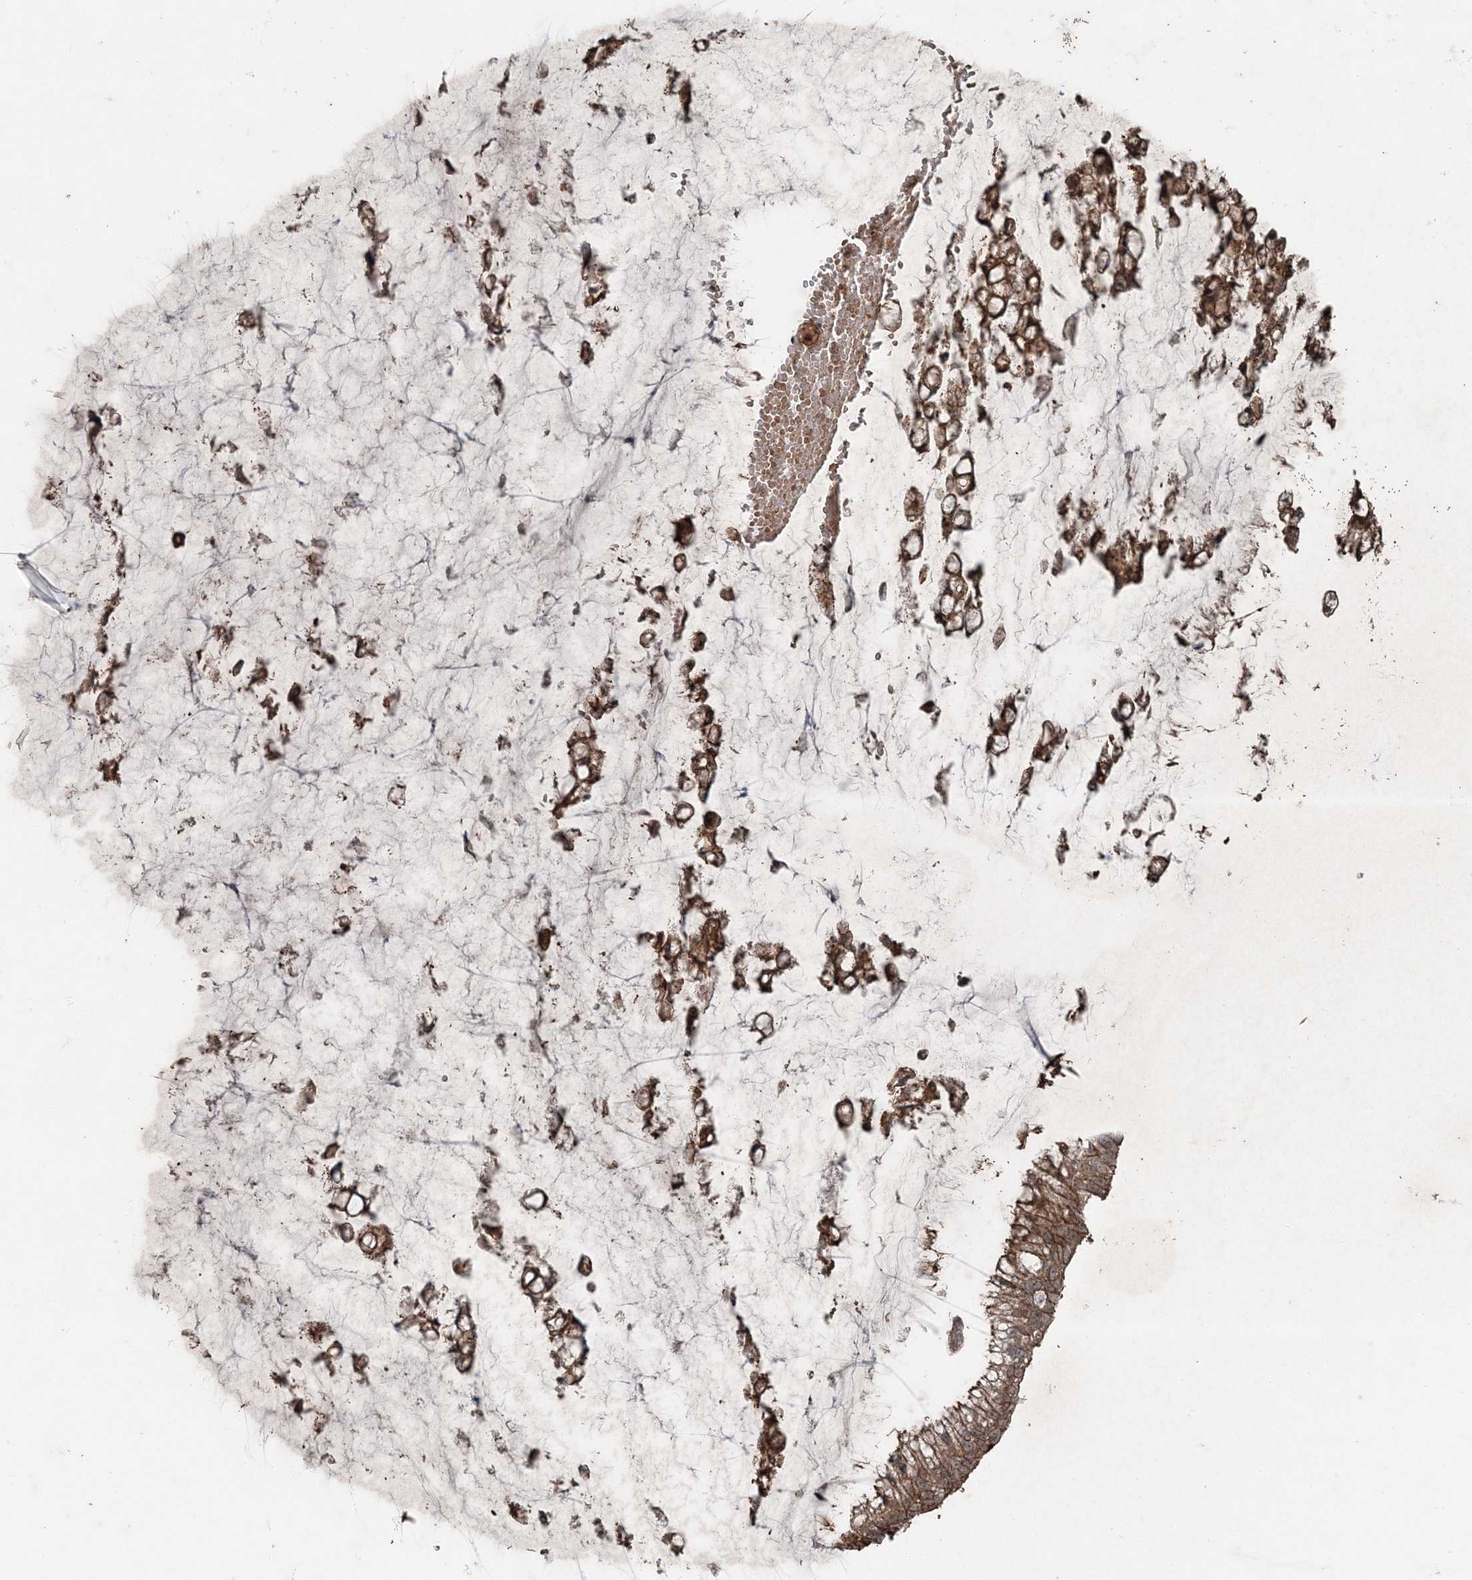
{"staining": {"intensity": "moderate", "quantity": ">75%", "location": "cytoplasmic/membranous"}, "tissue": "ovarian cancer", "cell_type": "Tumor cells", "image_type": "cancer", "snomed": [{"axis": "morphology", "description": "Cystadenocarcinoma, mucinous, NOS"}, {"axis": "topography", "description": "Ovary"}], "caption": "About >75% of tumor cells in human ovarian mucinous cystadenocarcinoma demonstrate moderate cytoplasmic/membranous protein expression as visualized by brown immunohistochemical staining.", "gene": "FBXL17", "patient": {"sex": "female", "age": 39}}